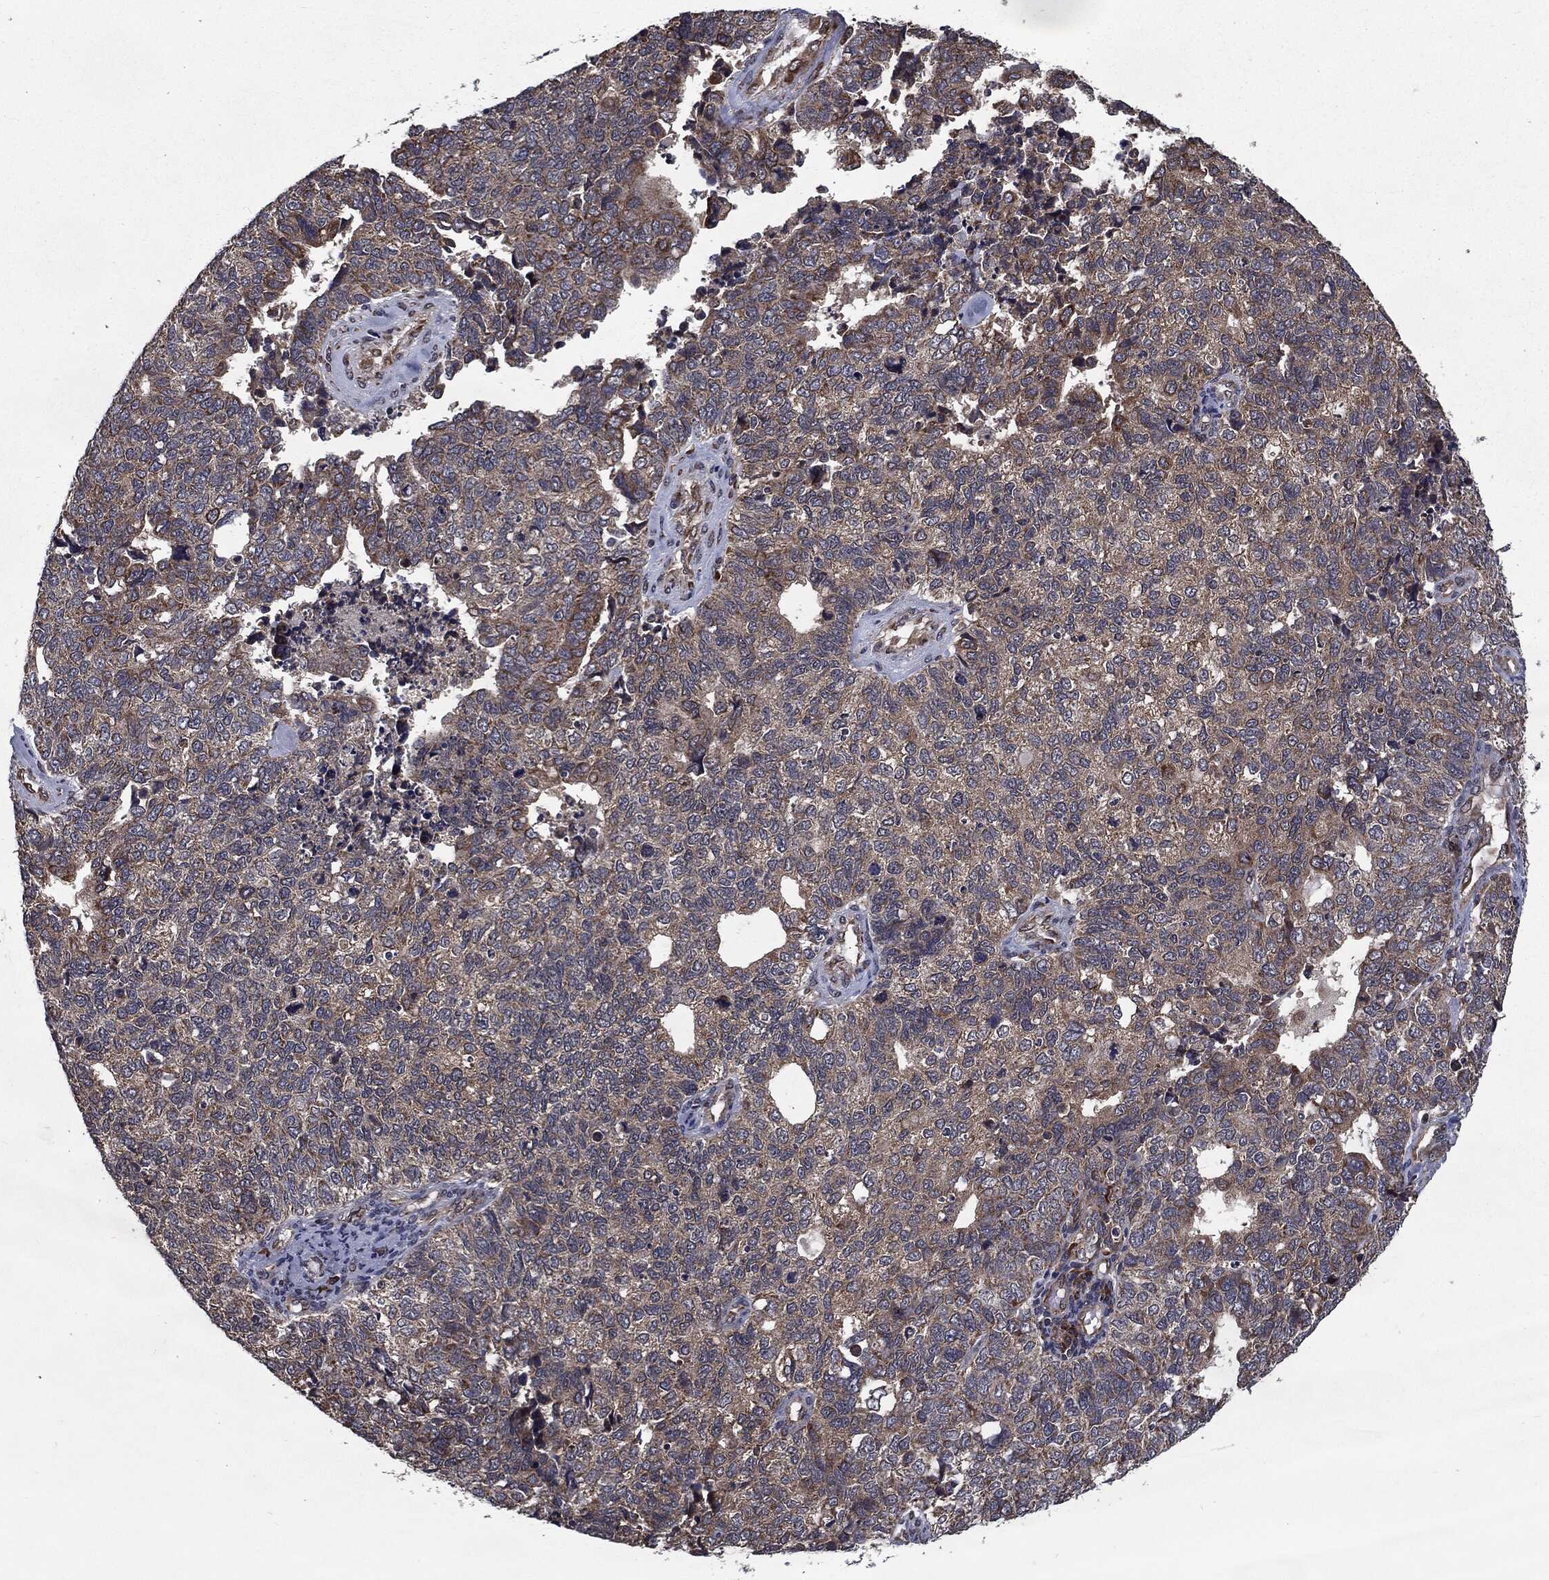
{"staining": {"intensity": "moderate", "quantity": "25%-75%", "location": "cytoplasmic/membranous"}, "tissue": "cervical cancer", "cell_type": "Tumor cells", "image_type": "cancer", "snomed": [{"axis": "morphology", "description": "Squamous cell carcinoma, NOS"}, {"axis": "topography", "description": "Cervix"}], "caption": "This photomicrograph demonstrates immunohistochemistry (IHC) staining of squamous cell carcinoma (cervical), with medium moderate cytoplasmic/membranous expression in approximately 25%-75% of tumor cells.", "gene": "HDAC5", "patient": {"sex": "female", "age": 63}}